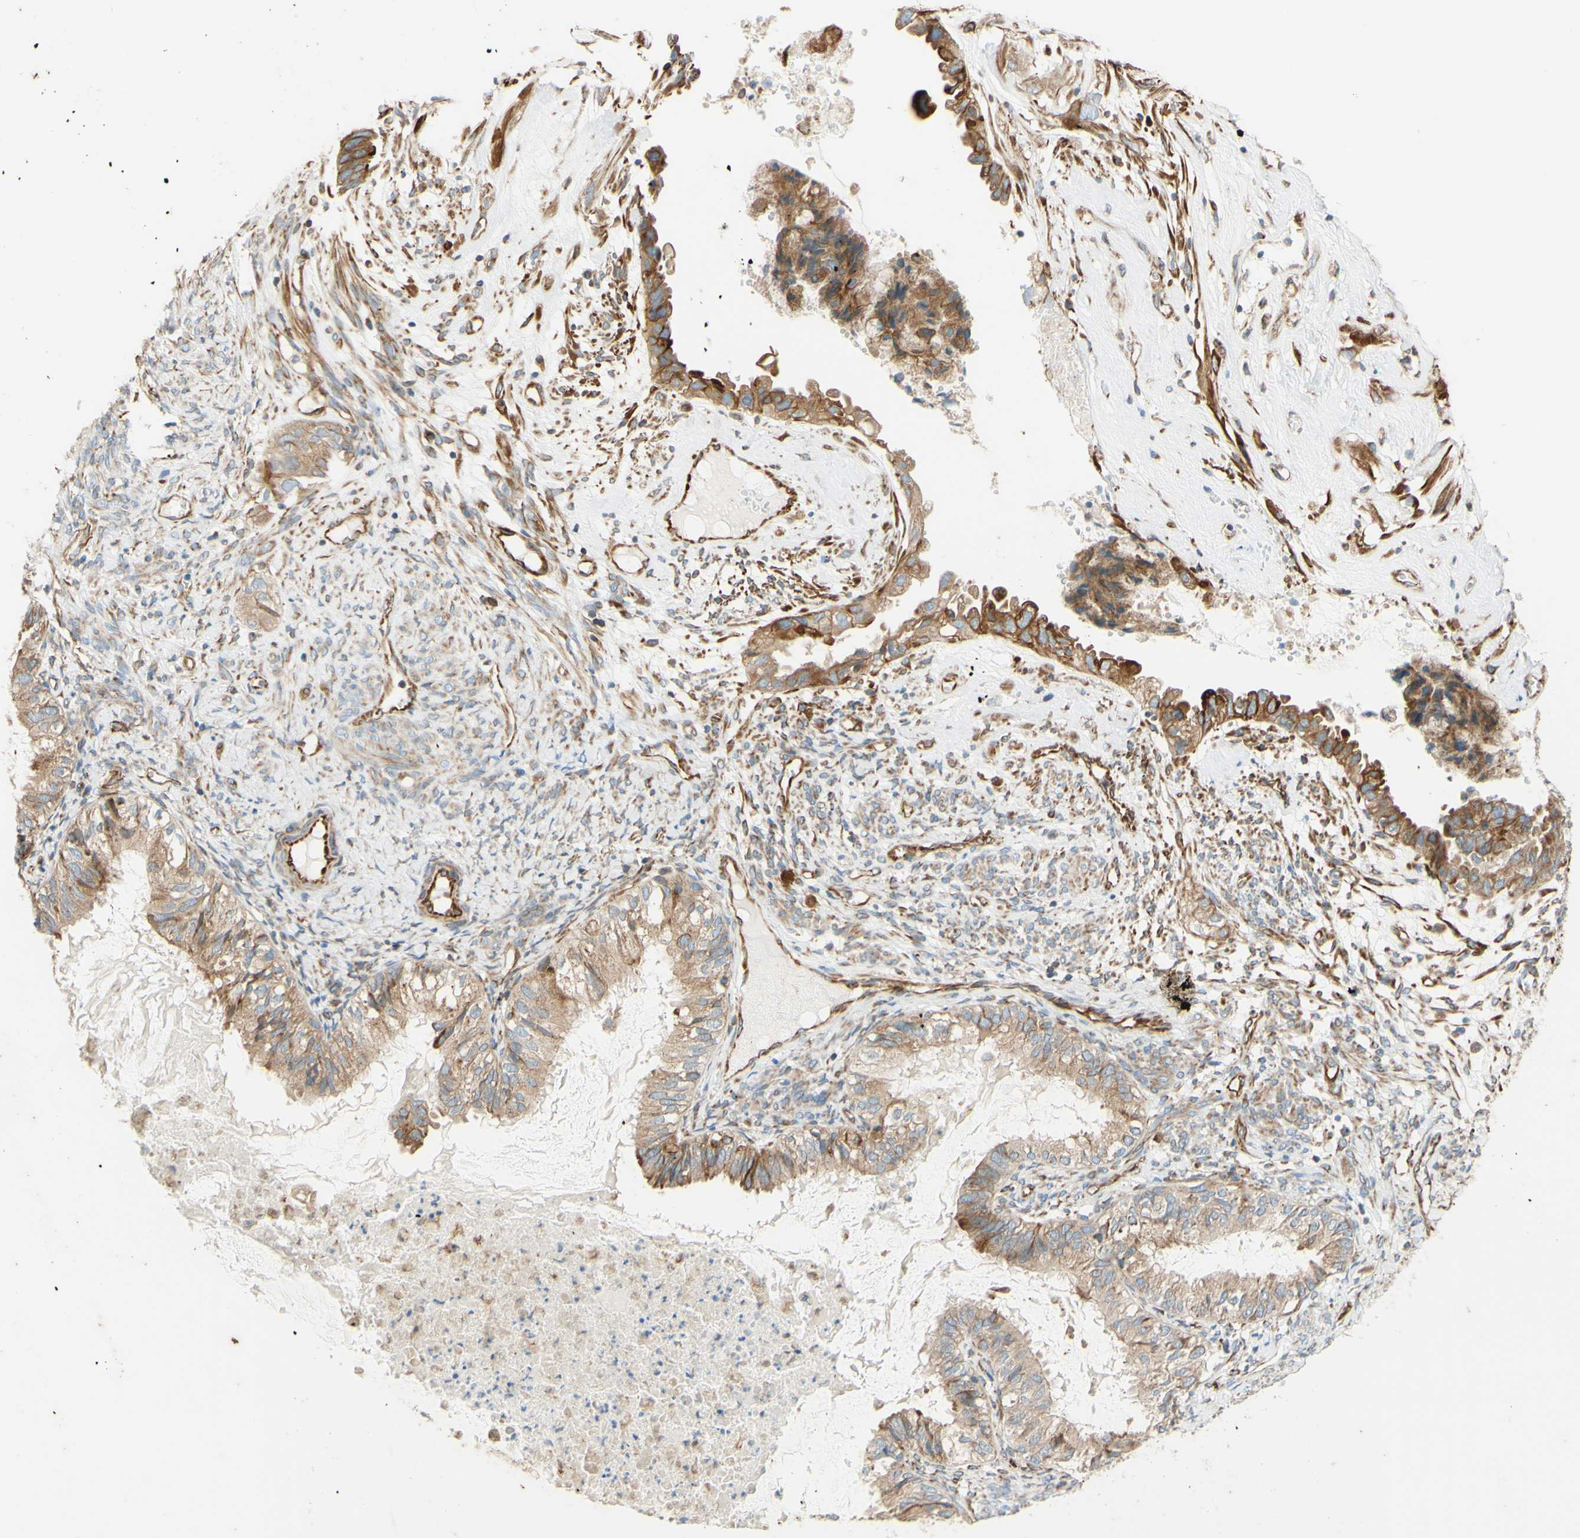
{"staining": {"intensity": "moderate", "quantity": ">75%", "location": "cytoplasmic/membranous"}, "tissue": "cervical cancer", "cell_type": "Tumor cells", "image_type": "cancer", "snomed": [{"axis": "morphology", "description": "Normal tissue, NOS"}, {"axis": "morphology", "description": "Adenocarcinoma, NOS"}, {"axis": "topography", "description": "Cervix"}, {"axis": "topography", "description": "Endometrium"}], "caption": "The photomicrograph shows staining of adenocarcinoma (cervical), revealing moderate cytoplasmic/membranous protein positivity (brown color) within tumor cells. (IHC, brightfield microscopy, high magnification).", "gene": "C1orf43", "patient": {"sex": "female", "age": 86}}